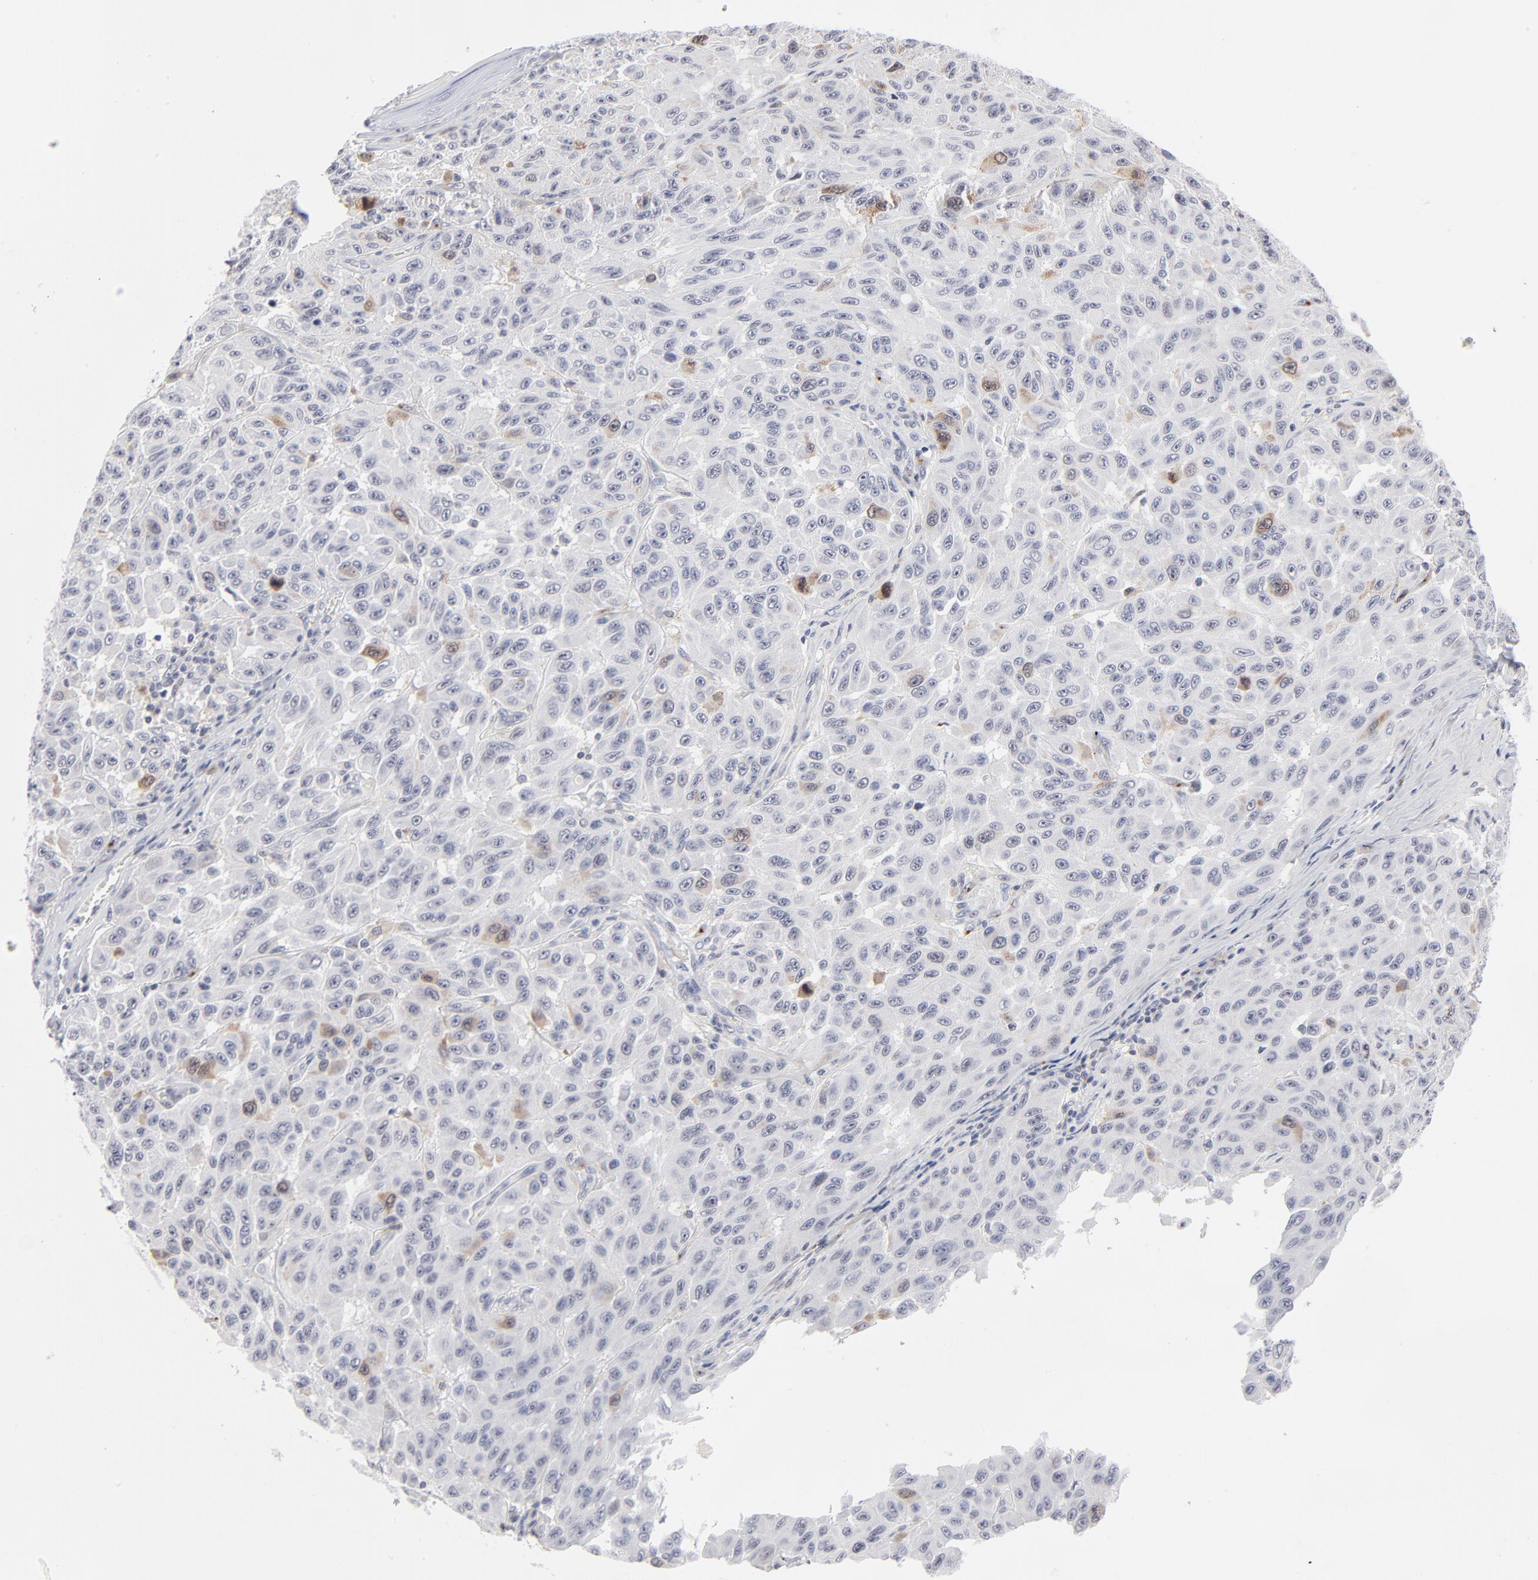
{"staining": {"intensity": "weak", "quantity": "<25%", "location": "cytoplasmic/membranous"}, "tissue": "melanoma", "cell_type": "Tumor cells", "image_type": "cancer", "snomed": [{"axis": "morphology", "description": "Malignant melanoma, NOS"}, {"axis": "topography", "description": "Skin"}], "caption": "Immunohistochemistry image of malignant melanoma stained for a protein (brown), which reveals no positivity in tumor cells.", "gene": "AURKA", "patient": {"sex": "male", "age": 30}}